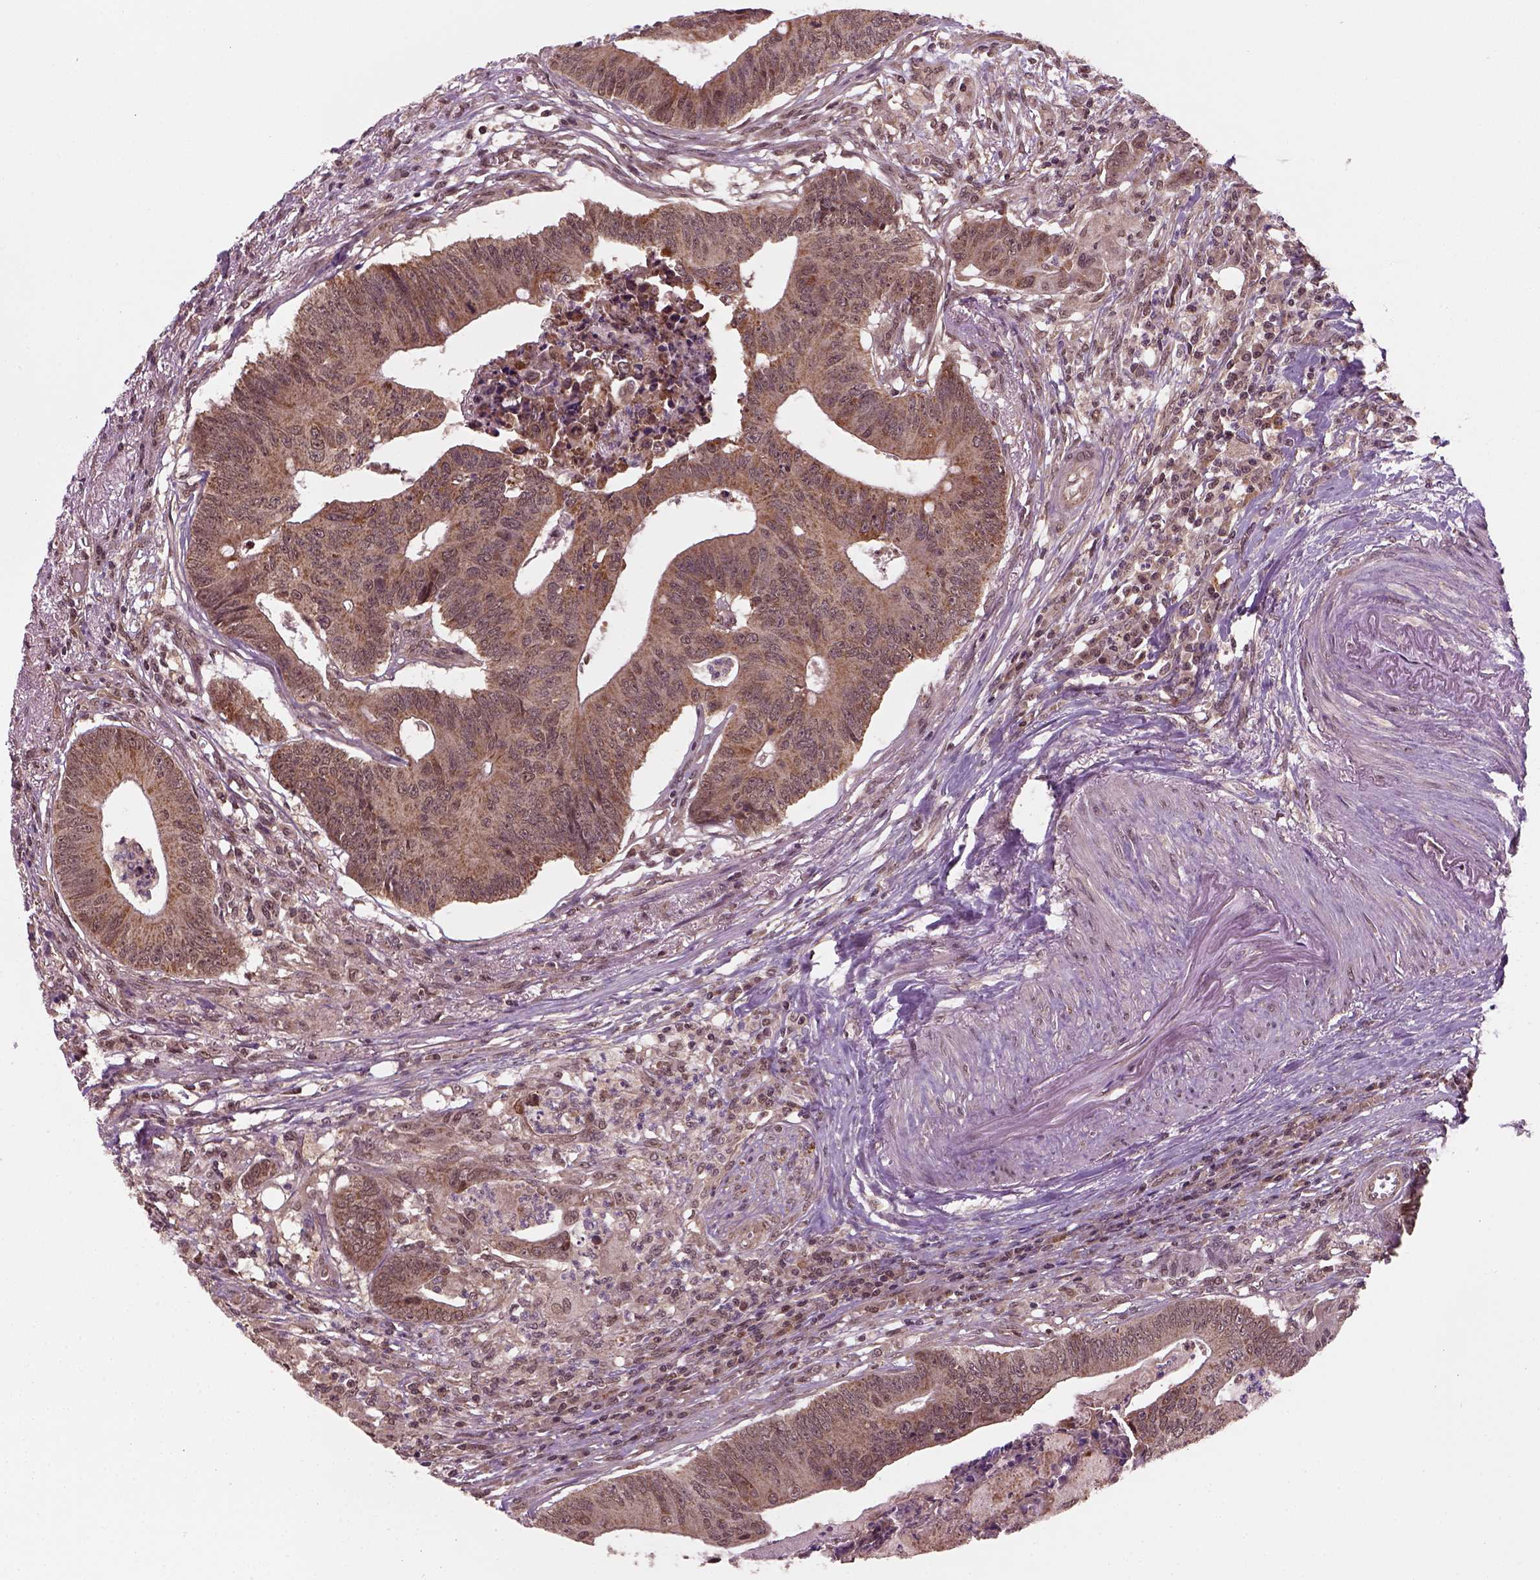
{"staining": {"intensity": "moderate", "quantity": ">75%", "location": "cytoplasmic/membranous"}, "tissue": "colorectal cancer", "cell_type": "Tumor cells", "image_type": "cancer", "snomed": [{"axis": "morphology", "description": "Adenocarcinoma, NOS"}, {"axis": "topography", "description": "Colon"}], "caption": "Moderate cytoplasmic/membranous staining is appreciated in about >75% of tumor cells in adenocarcinoma (colorectal).", "gene": "NUDT9", "patient": {"sex": "male", "age": 84}}